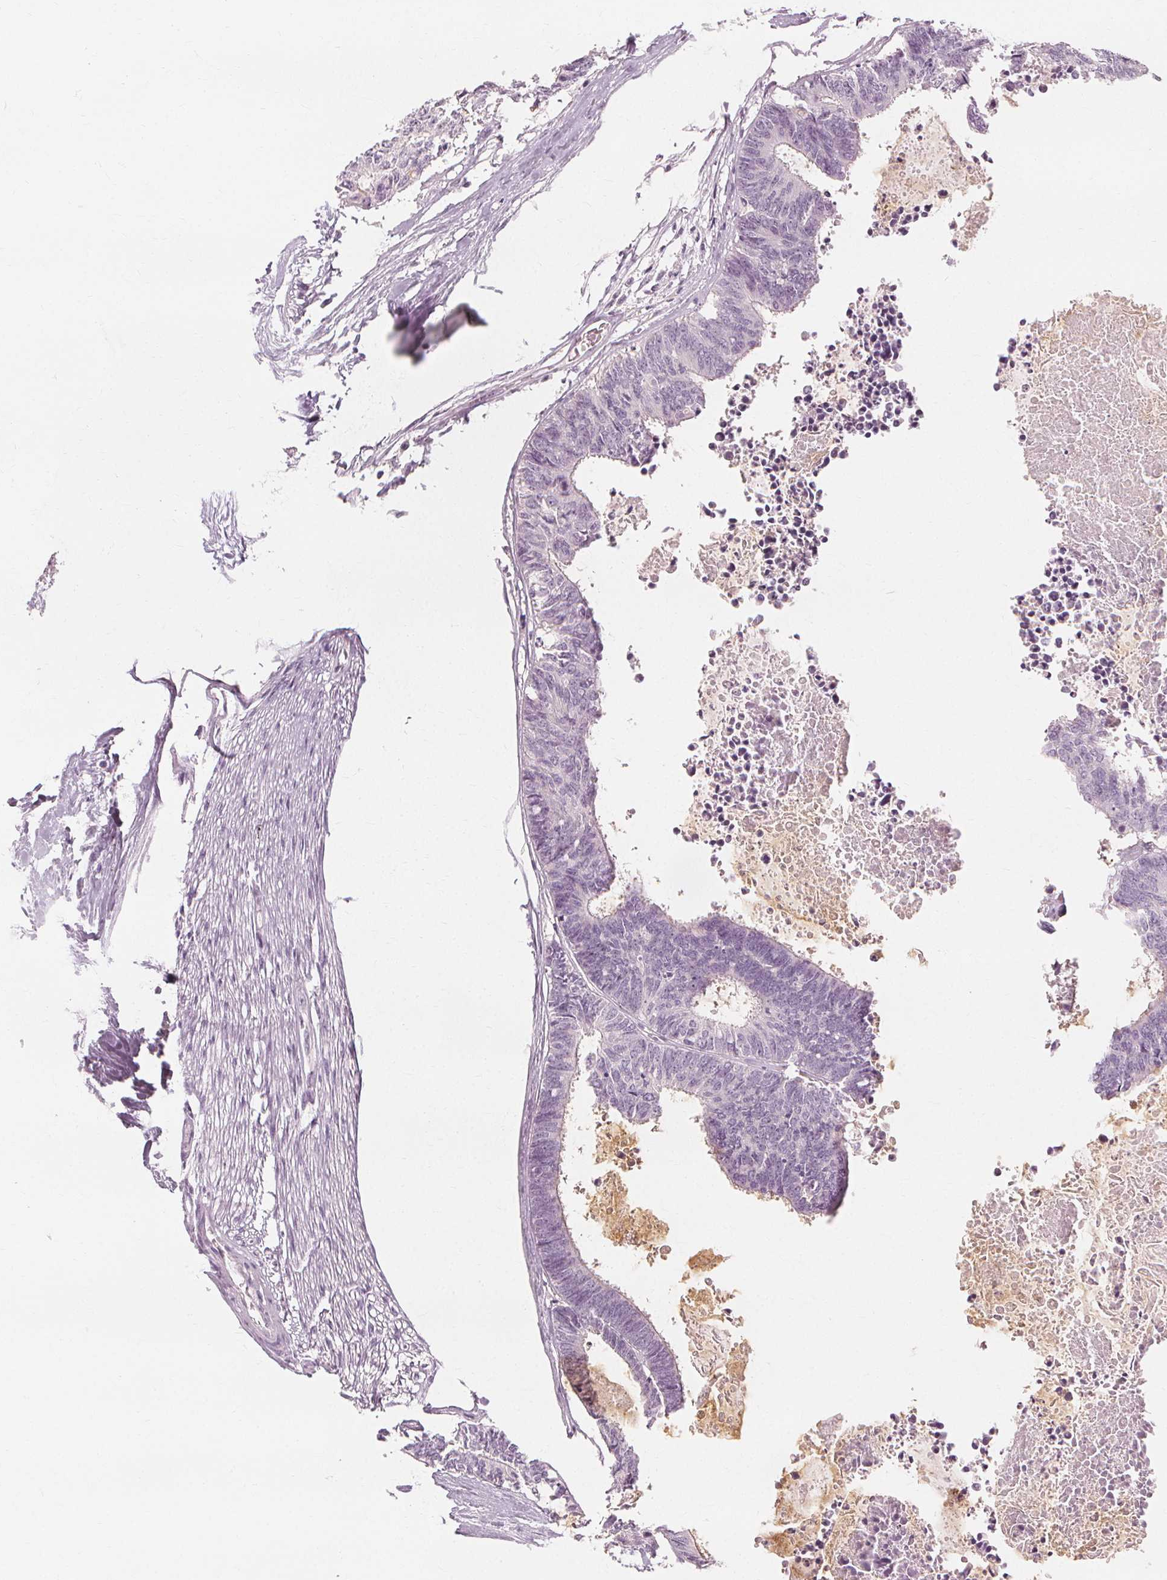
{"staining": {"intensity": "negative", "quantity": "none", "location": "none"}, "tissue": "colorectal cancer", "cell_type": "Tumor cells", "image_type": "cancer", "snomed": [{"axis": "morphology", "description": "Adenocarcinoma, NOS"}, {"axis": "topography", "description": "Colon"}, {"axis": "topography", "description": "Rectum"}], "caption": "IHC histopathology image of human adenocarcinoma (colorectal) stained for a protein (brown), which demonstrates no positivity in tumor cells.", "gene": "MUC12", "patient": {"sex": "male", "age": 57}}